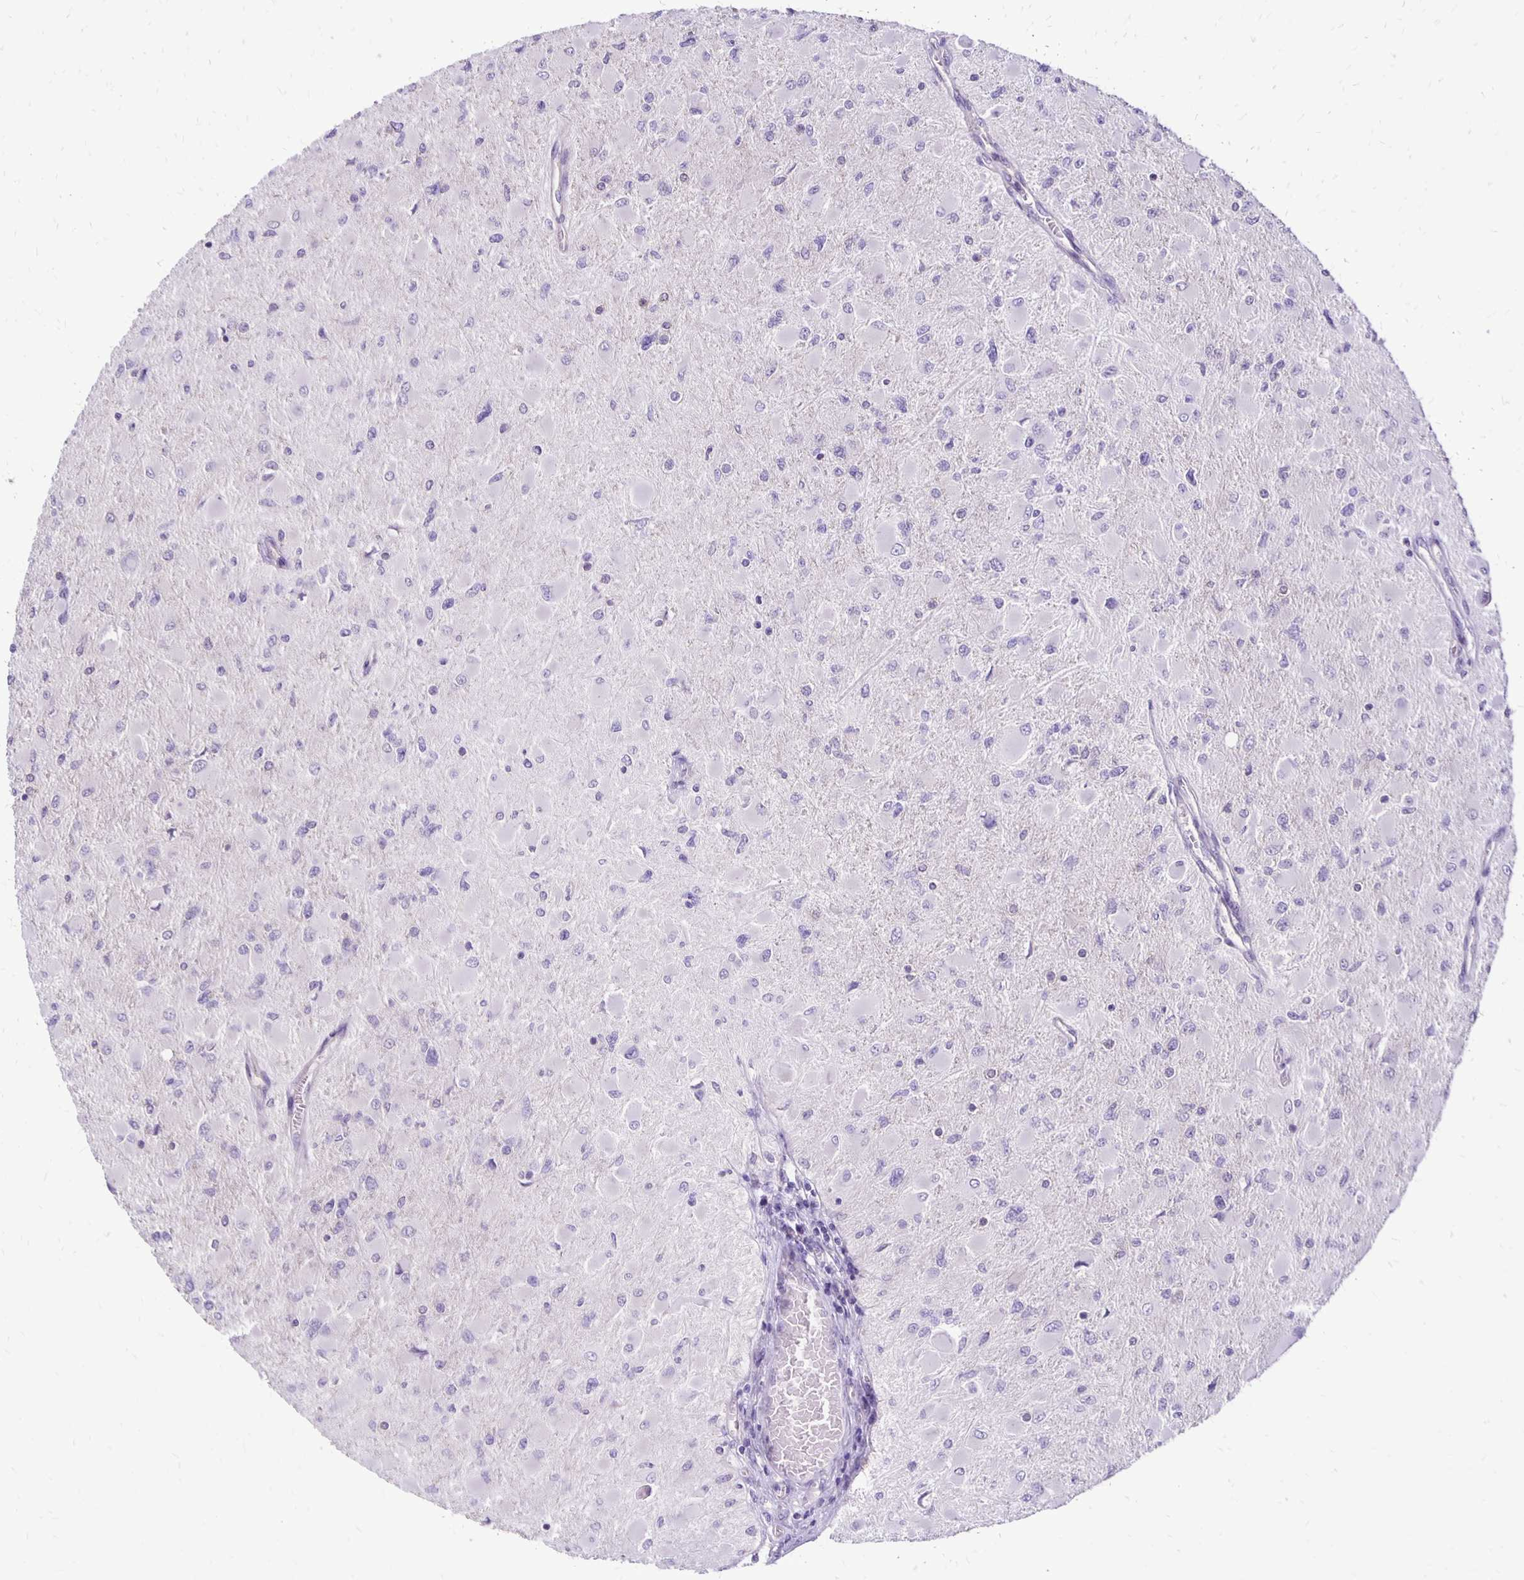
{"staining": {"intensity": "negative", "quantity": "none", "location": "none"}, "tissue": "glioma", "cell_type": "Tumor cells", "image_type": "cancer", "snomed": [{"axis": "morphology", "description": "Glioma, malignant, High grade"}, {"axis": "topography", "description": "Cerebral cortex"}], "caption": "Human malignant glioma (high-grade) stained for a protein using IHC shows no staining in tumor cells.", "gene": "ANKRD45", "patient": {"sex": "female", "age": 36}}